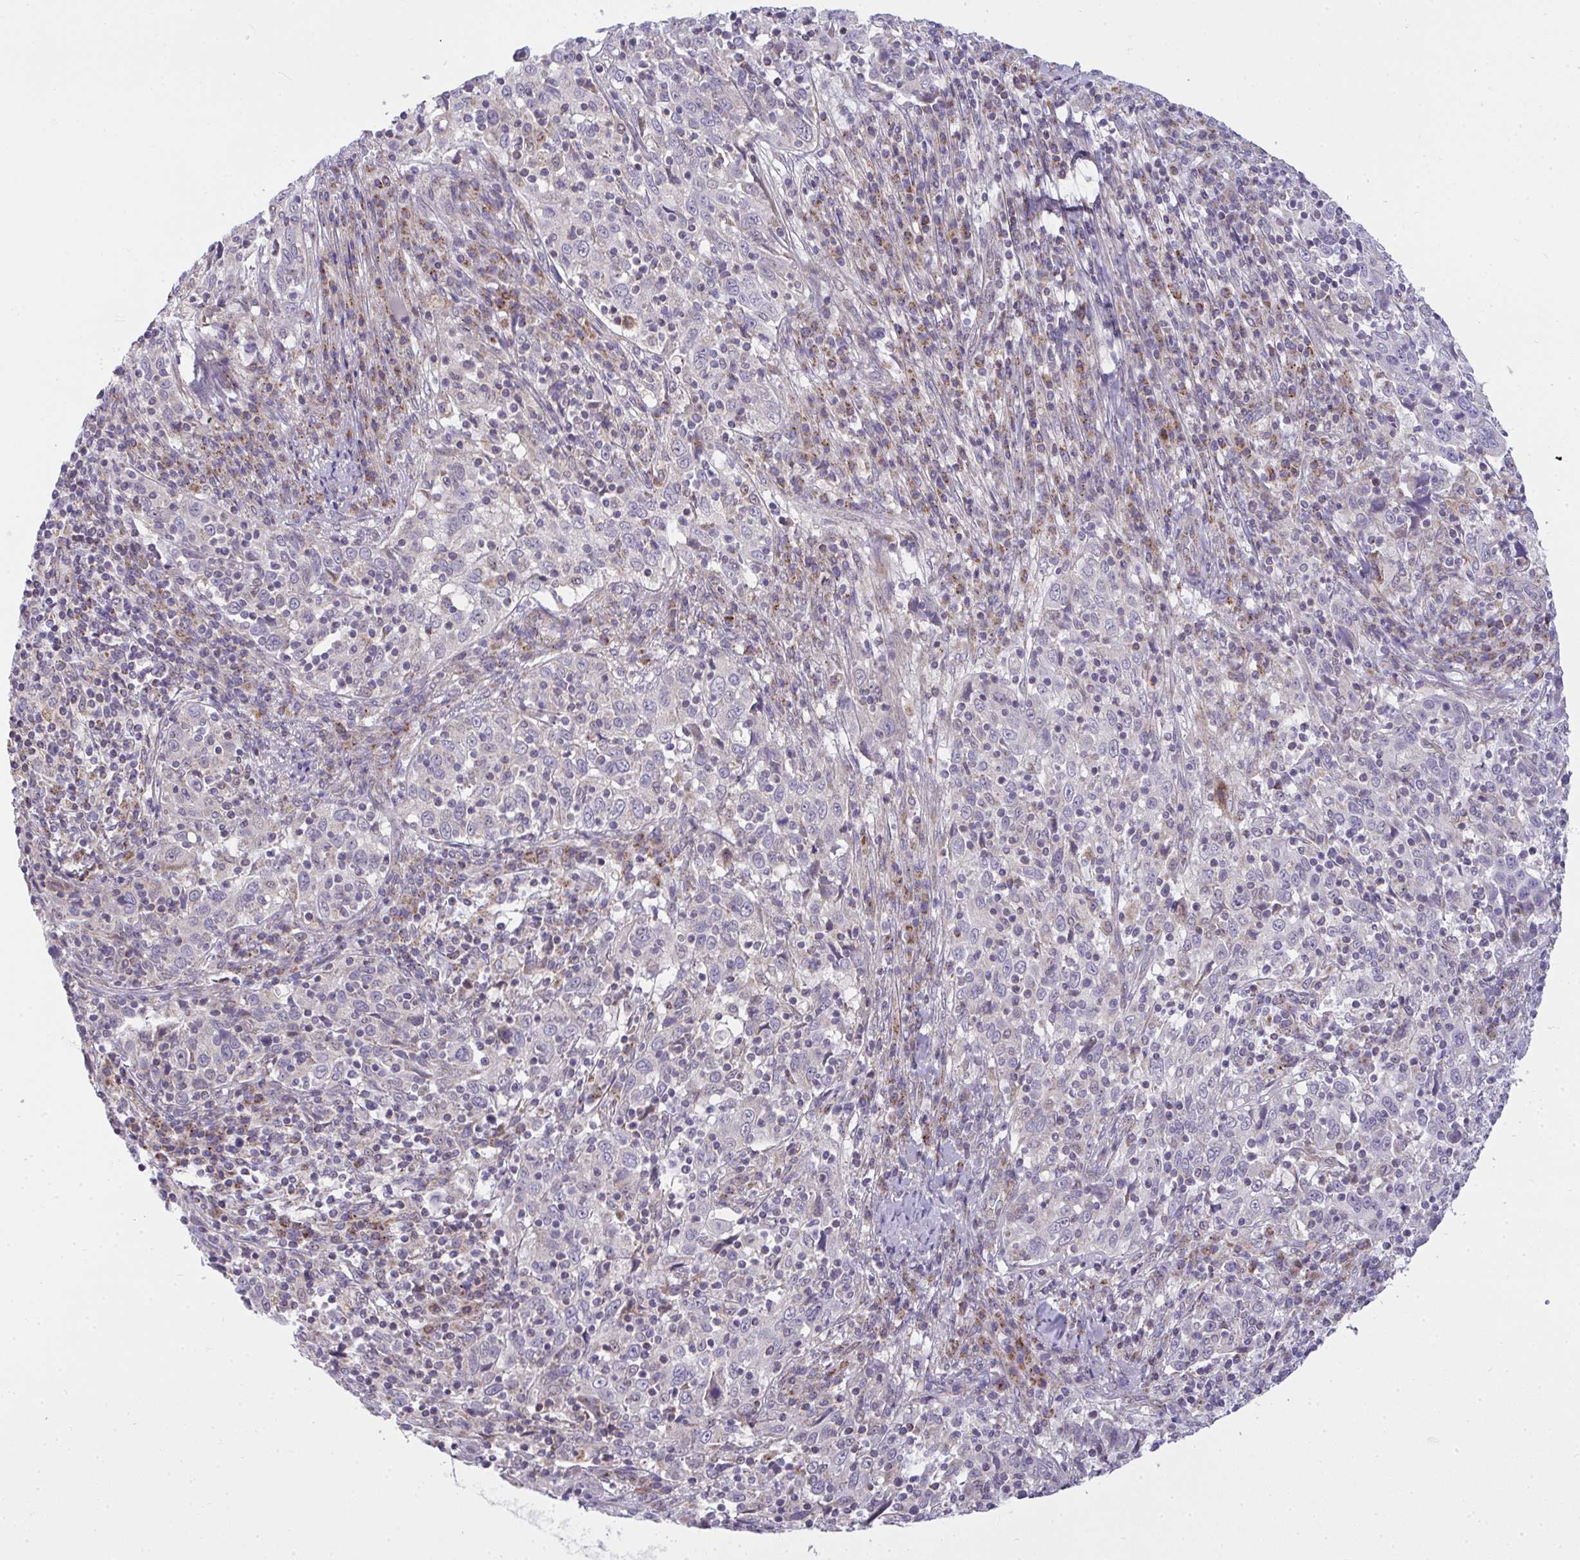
{"staining": {"intensity": "negative", "quantity": "none", "location": "none"}, "tissue": "cervical cancer", "cell_type": "Tumor cells", "image_type": "cancer", "snomed": [{"axis": "morphology", "description": "Squamous cell carcinoma, NOS"}, {"axis": "topography", "description": "Cervix"}], "caption": "Photomicrograph shows no significant protein staining in tumor cells of cervical cancer (squamous cell carcinoma).", "gene": "SRRM4", "patient": {"sex": "female", "age": 46}}